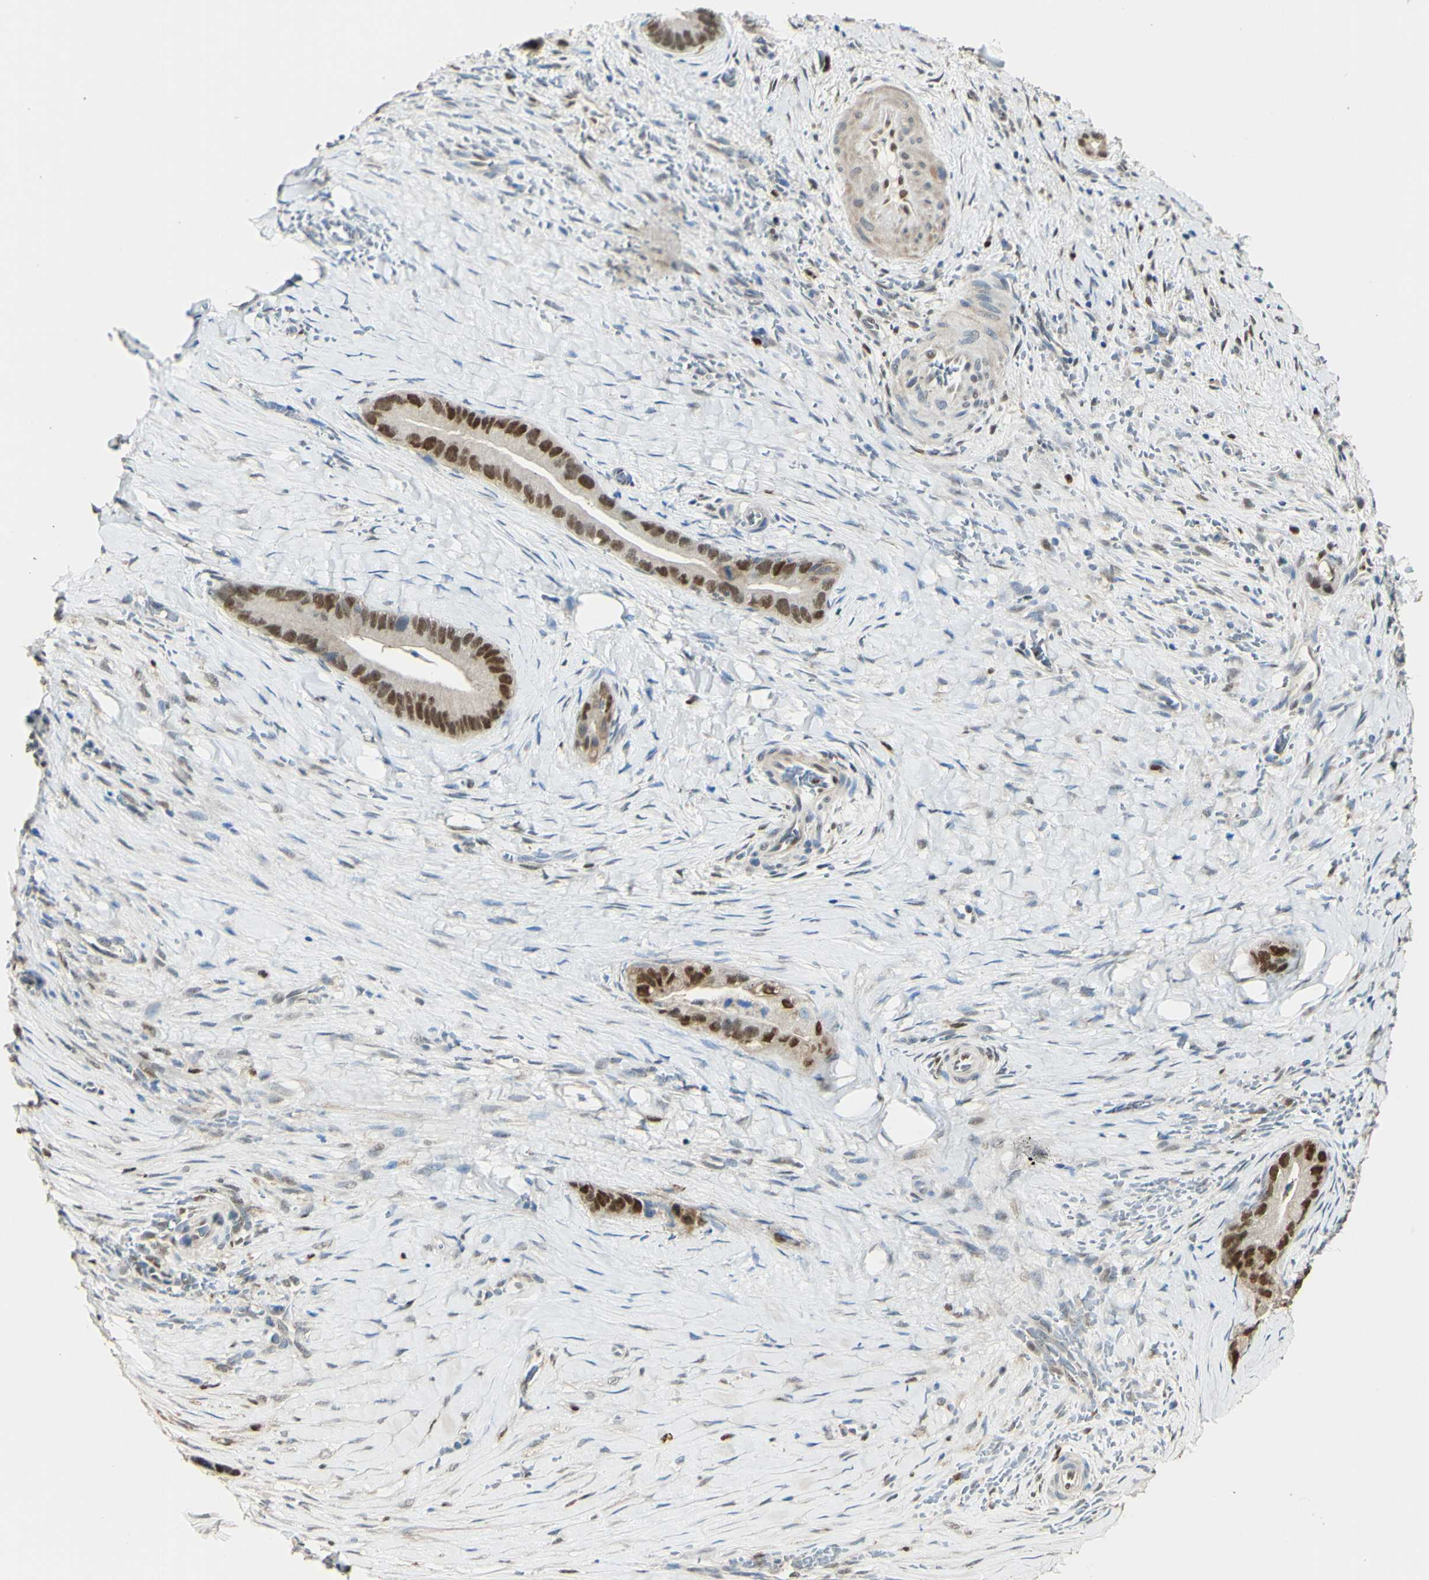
{"staining": {"intensity": "strong", "quantity": ">75%", "location": "nuclear"}, "tissue": "liver cancer", "cell_type": "Tumor cells", "image_type": "cancer", "snomed": [{"axis": "morphology", "description": "Cholangiocarcinoma"}, {"axis": "topography", "description": "Liver"}], "caption": "Immunohistochemical staining of cholangiocarcinoma (liver) exhibits high levels of strong nuclear positivity in approximately >75% of tumor cells.", "gene": "MAP3K4", "patient": {"sex": "female", "age": 55}}